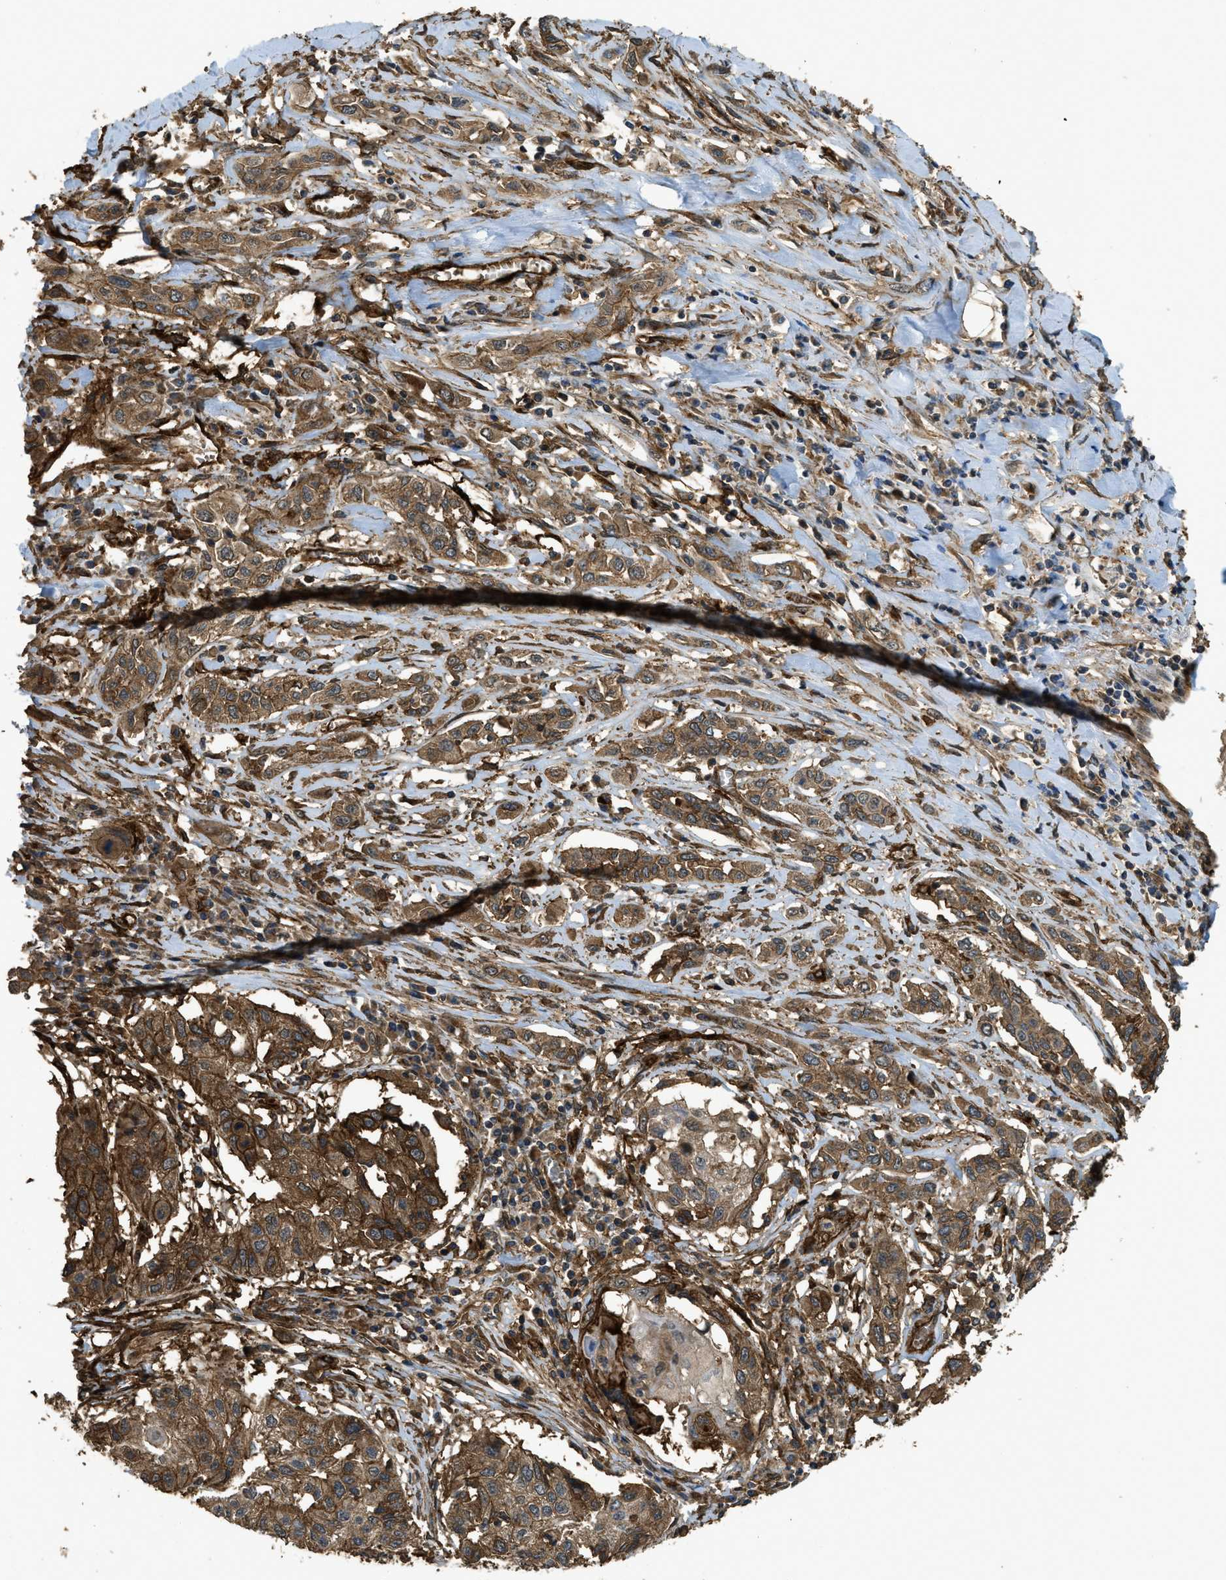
{"staining": {"intensity": "moderate", "quantity": ">75%", "location": "cytoplasmic/membranous"}, "tissue": "lung cancer", "cell_type": "Tumor cells", "image_type": "cancer", "snomed": [{"axis": "morphology", "description": "Squamous cell carcinoma, NOS"}, {"axis": "topography", "description": "Lung"}], "caption": "Immunohistochemical staining of human lung squamous cell carcinoma reveals moderate cytoplasmic/membranous protein expression in about >75% of tumor cells. (DAB (3,3'-diaminobenzidine) IHC, brown staining for protein, blue staining for nuclei).", "gene": "CD276", "patient": {"sex": "male", "age": 71}}